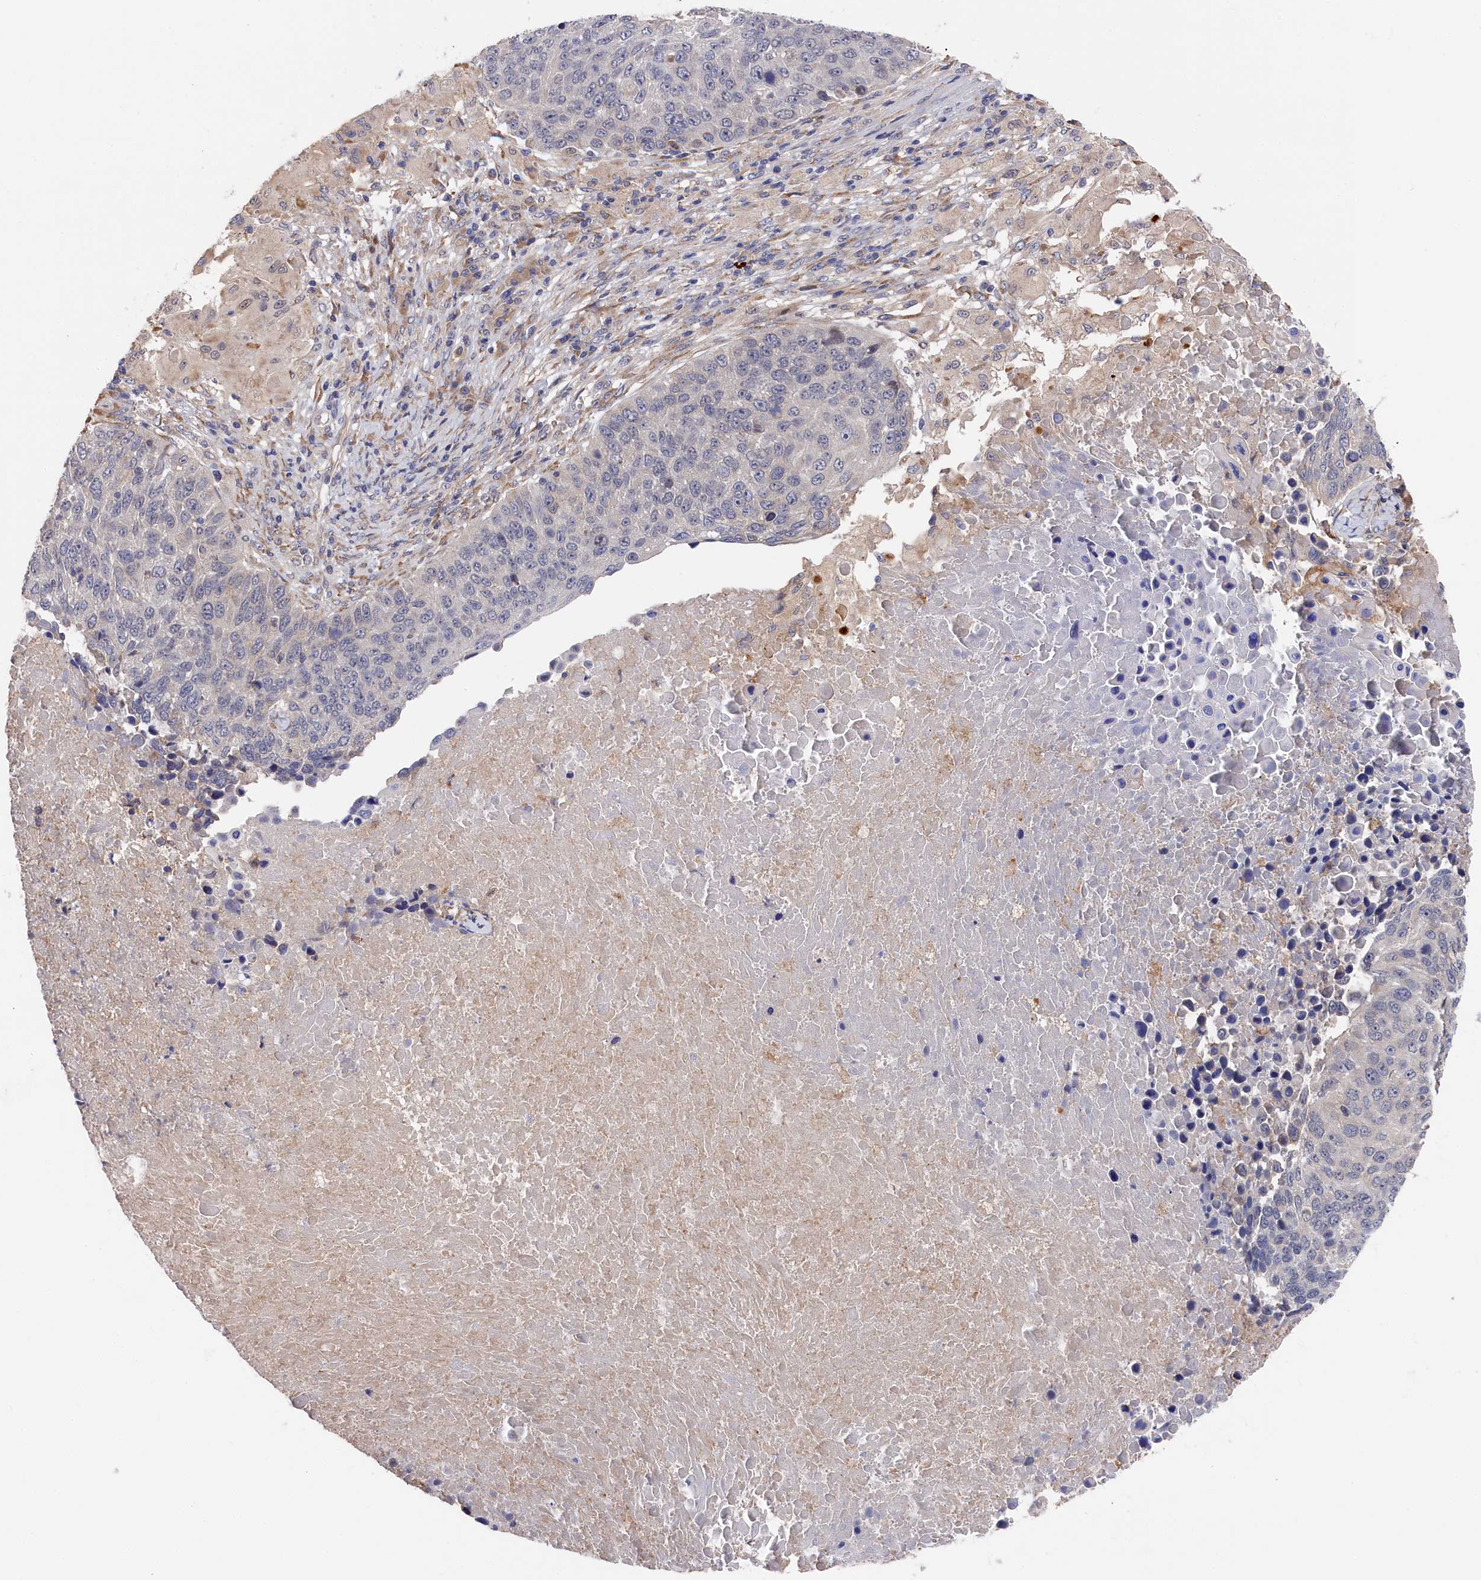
{"staining": {"intensity": "negative", "quantity": "none", "location": "none"}, "tissue": "lung cancer", "cell_type": "Tumor cells", "image_type": "cancer", "snomed": [{"axis": "morphology", "description": "Normal tissue, NOS"}, {"axis": "morphology", "description": "Squamous cell carcinoma, NOS"}, {"axis": "topography", "description": "Lymph node"}, {"axis": "topography", "description": "Lung"}], "caption": "This histopathology image is of lung cancer (squamous cell carcinoma) stained with IHC to label a protein in brown with the nuclei are counter-stained blue. There is no staining in tumor cells. The staining is performed using DAB (3,3'-diaminobenzidine) brown chromogen with nuclei counter-stained in using hematoxylin.", "gene": "CYB5D2", "patient": {"sex": "male", "age": 66}}